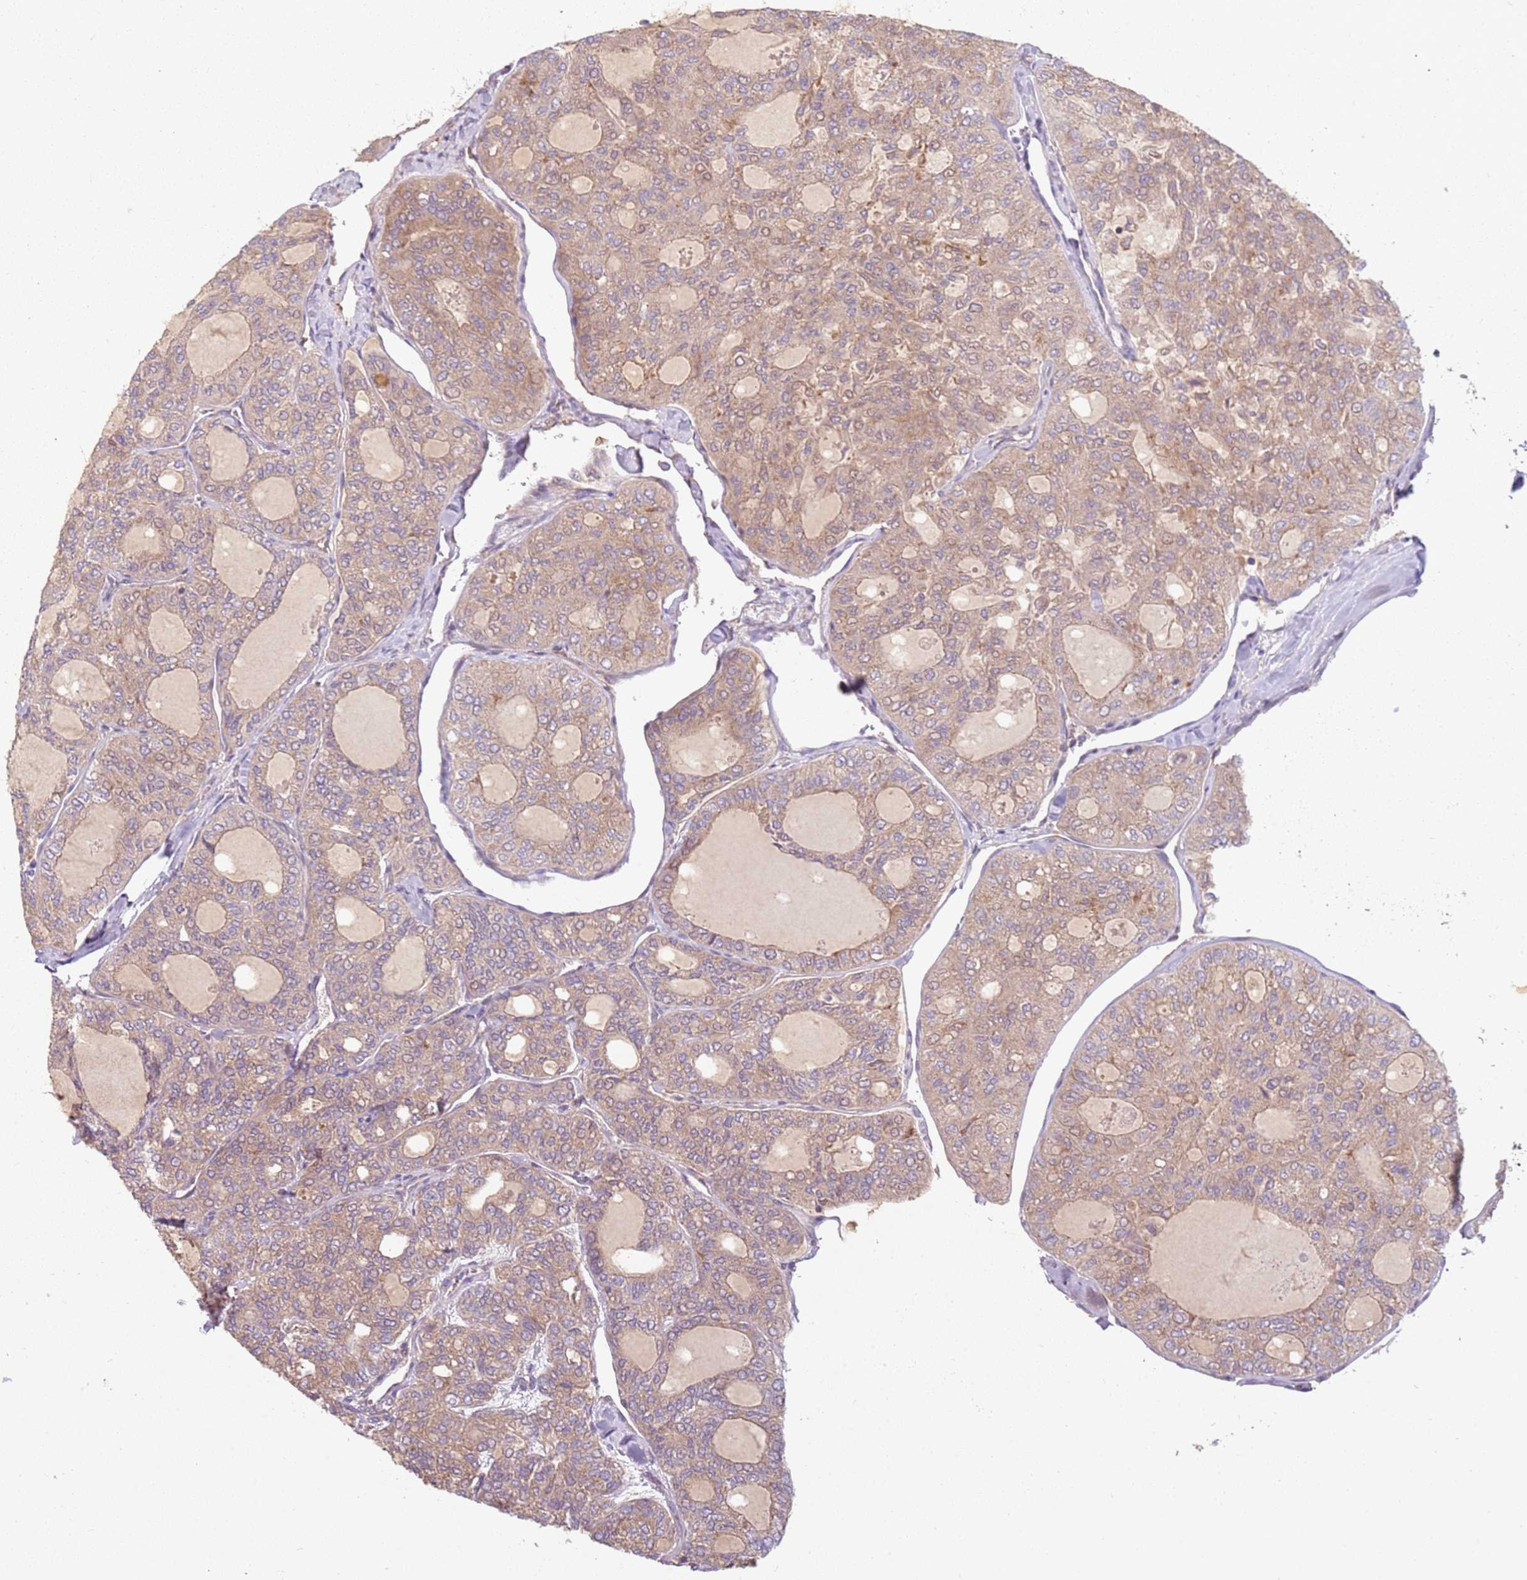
{"staining": {"intensity": "weak", "quantity": "25%-75%", "location": "cytoplasmic/membranous"}, "tissue": "thyroid cancer", "cell_type": "Tumor cells", "image_type": "cancer", "snomed": [{"axis": "morphology", "description": "Follicular adenoma carcinoma, NOS"}, {"axis": "topography", "description": "Thyroid gland"}], "caption": "Immunohistochemical staining of thyroid cancer (follicular adenoma carcinoma) shows low levels of weak cytoplasmic/membranous positivity in approximately 25%-75% of tumor cells.", "gene": "RPS28", "patient": {"sex": "male", "age": 75}}